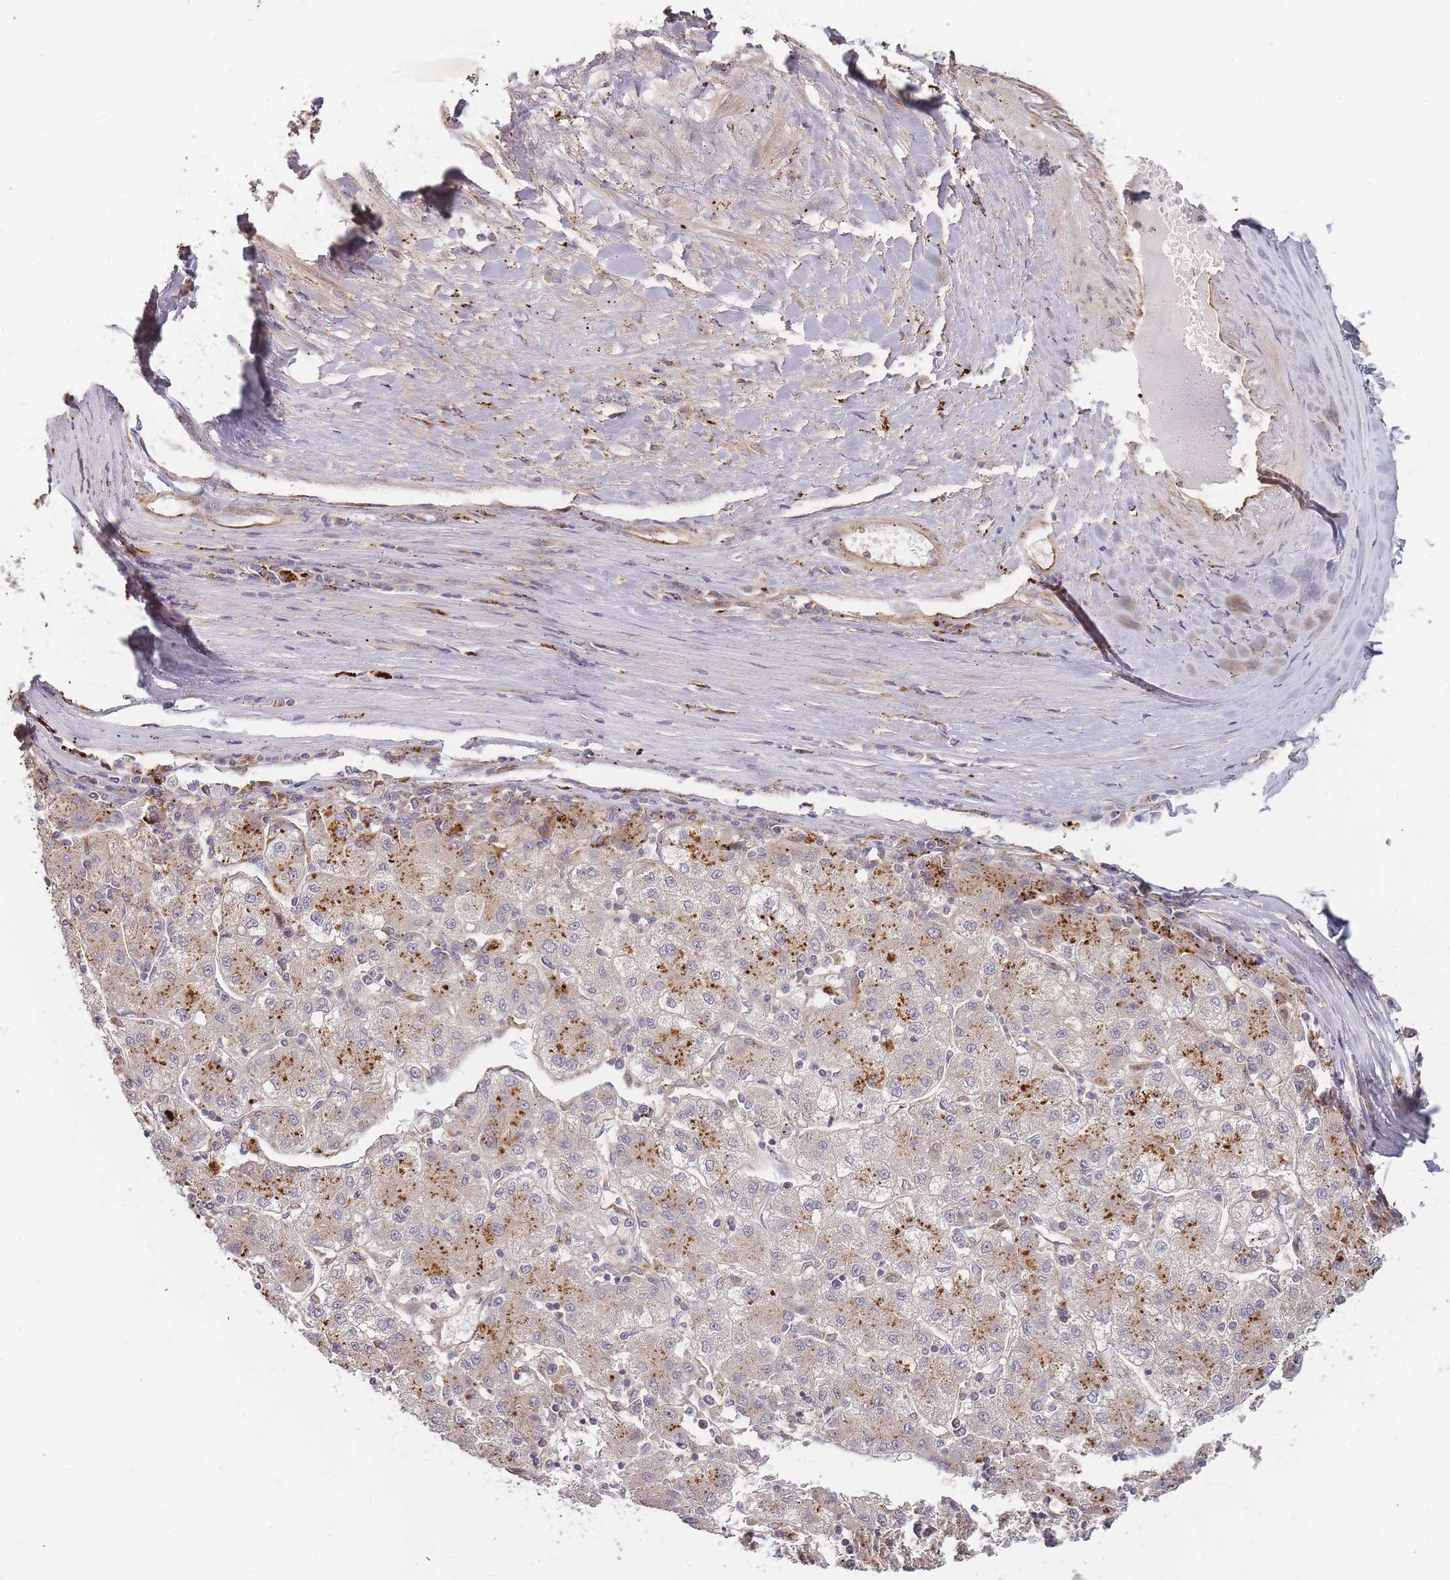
{"staining": {"intensity": "moderate", "quantity": "<25%", "location": "cytoplasmic/membranous"}, "tissue": "liver cancer", "cell_type": "Tumor cells", "image_type": "cancer", "snomed": [{"axis": "morphology", "description": "Carcinoma, Hepatocellular, NOS"}, {"axis": "topography", "description": "Liver"}], "caption": "This photomicrograph reveals liver cancer stained with IHC to label a protein in brown. The cytoplasmic/membranous of tumor cells show moderate positivity for the protein. Nuclei are counter-stained blue.", "gene": "ATG5", "patient": {"sex": "male", "age": 72}}